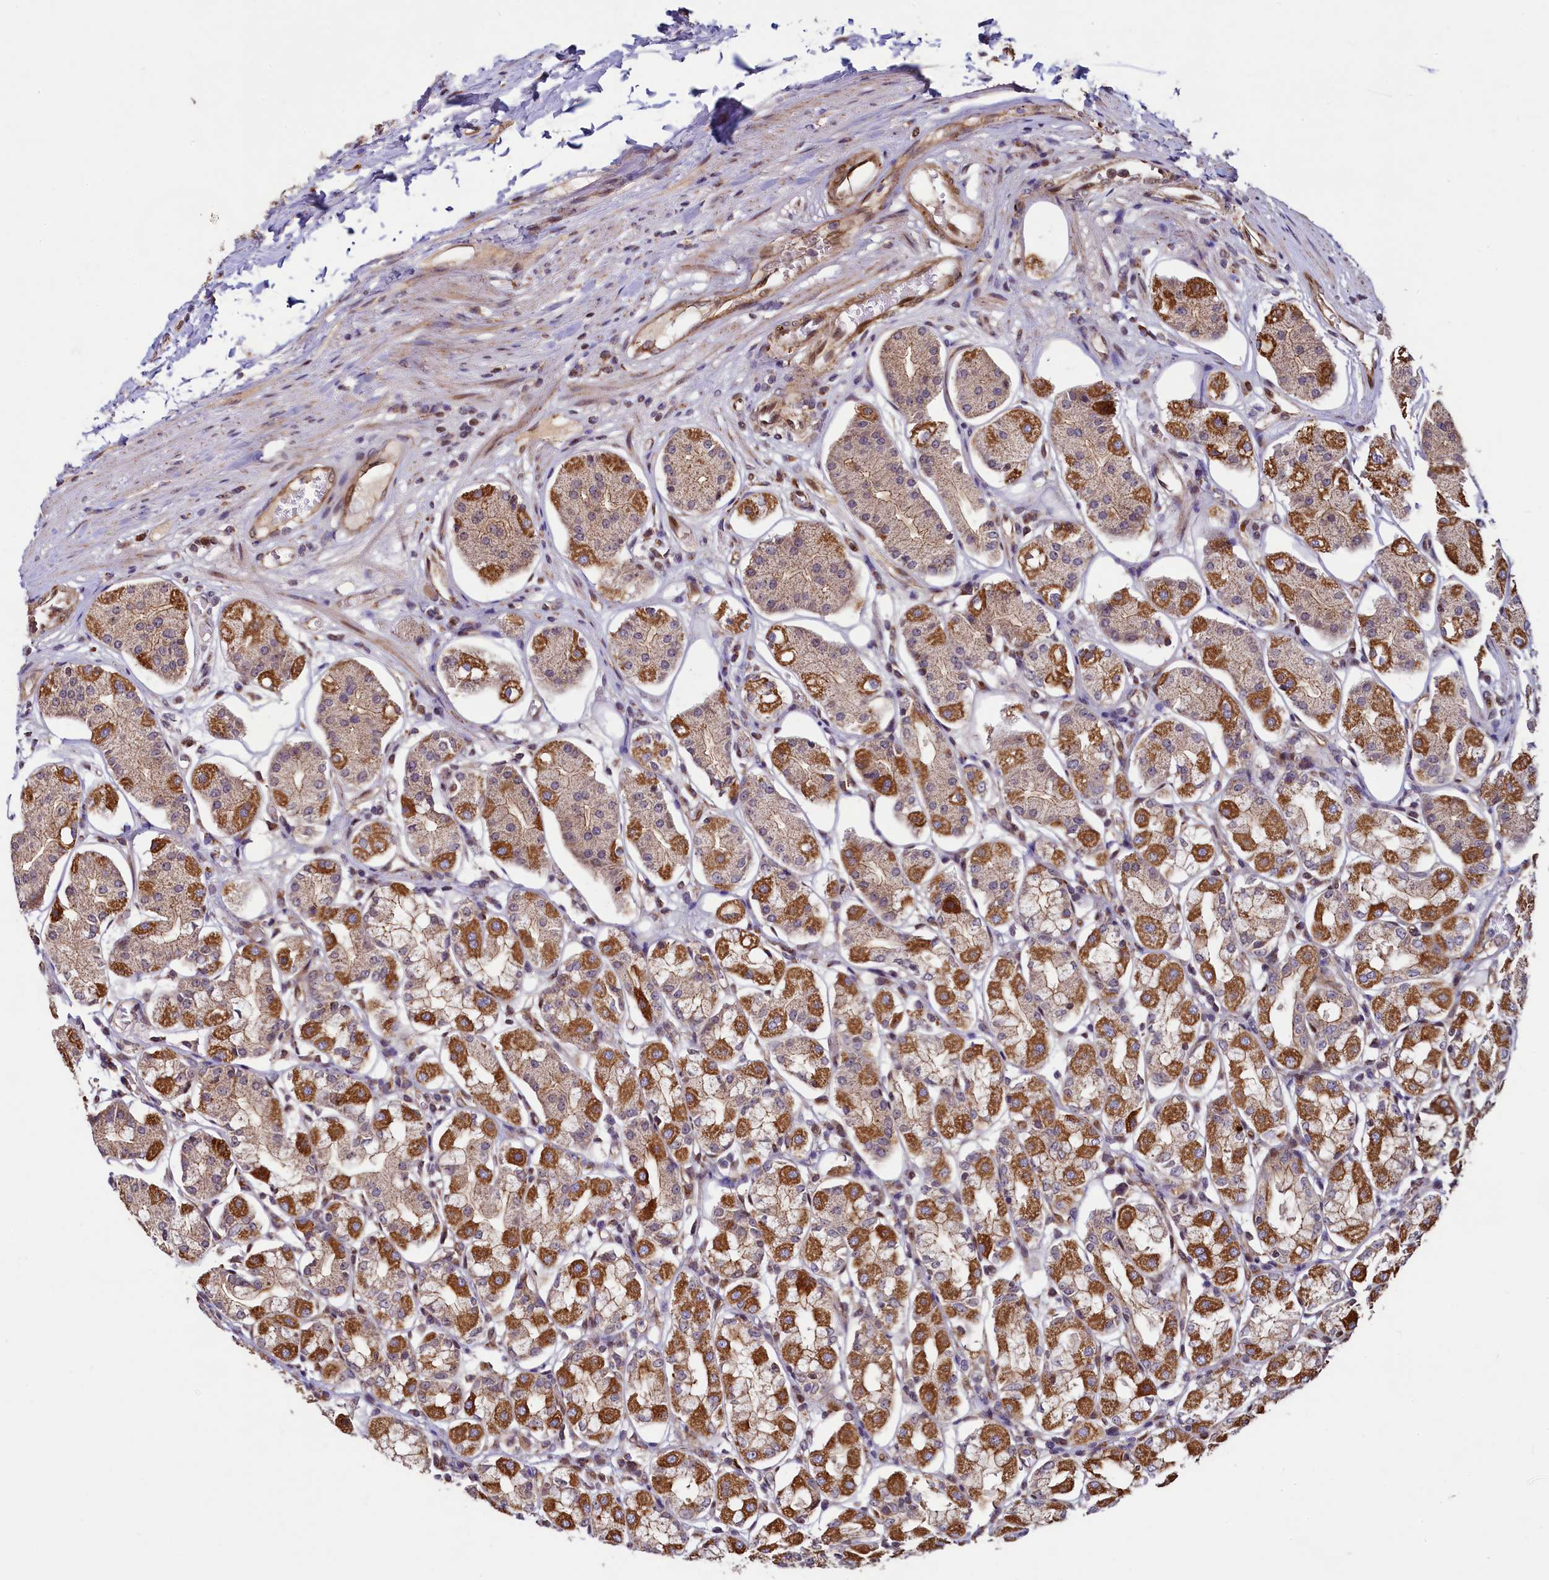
{"staining": {"intensity": "strong", "quantity": "25%-75%", "location": "cytoplasmic/membranous"}, "tissue": "stomach", "cell_type": "Glandular cells", "image_type": "normal", "snomed": [{"axis": "morphology", "description": "Normal tissue, NOS"}, {"axis": "topography", "description": "Stomach, lower"}], "caption": "Protein staining shows strong cytoplasmic/membranous staining in about 25%-75% of glandular cells in unremarkable stomach. (DAB (3,3'-diaminobenzidine) IHC, brown staining for protein, blue staining for nuclei).", "gene": "ZNF577", "patient": {"sex": "female", "age": 56}}